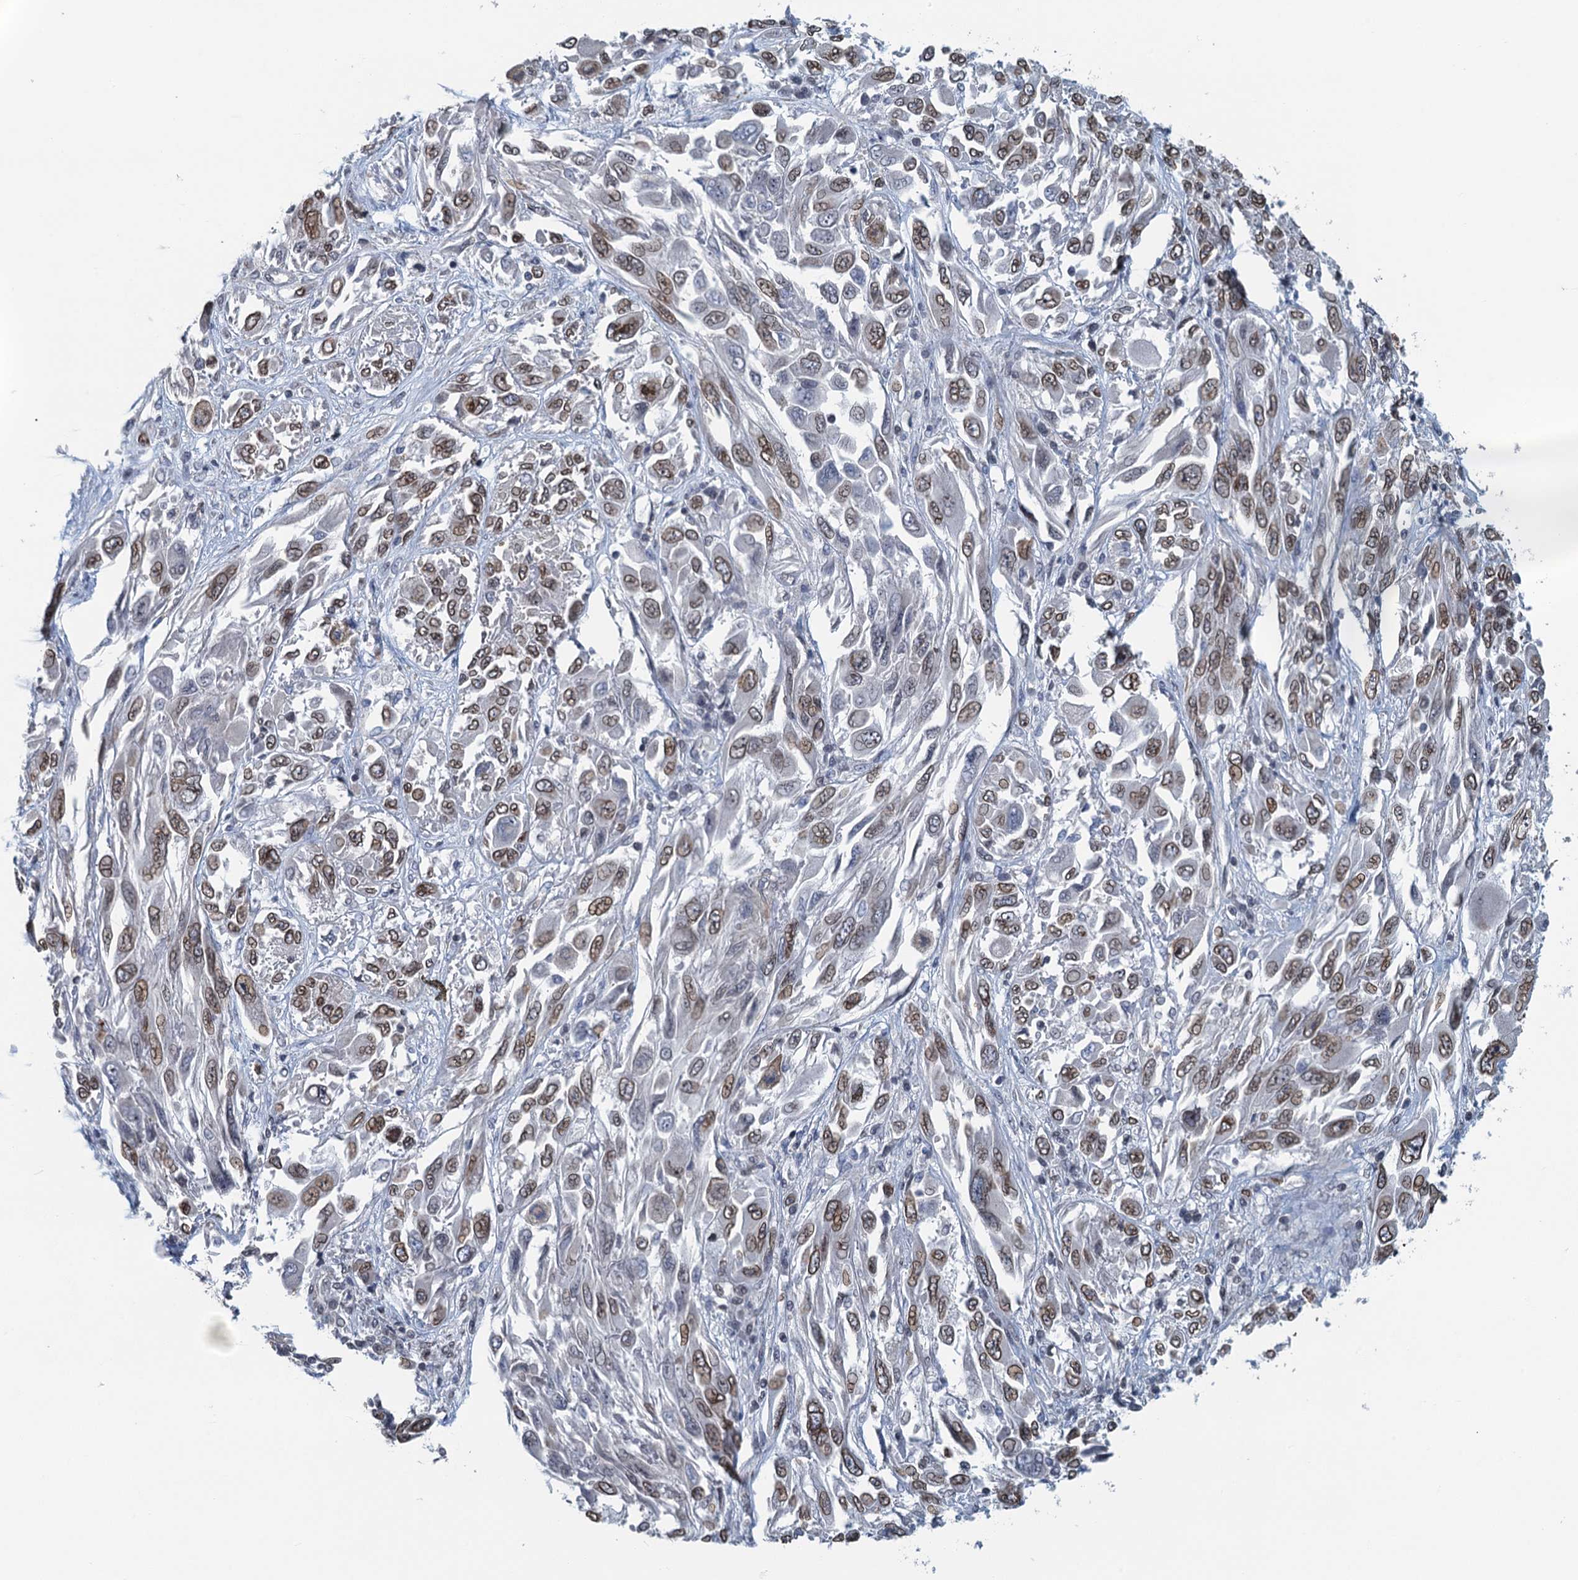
{"staining": {"intensity": "moderate", "quantity": ">75%", "location": "cytoplasmic/membranous,nuclear"}, "tissue": "melanoma", "cell_type": "Tumor cells", "image_type": "cancer", "snomed": [{"axis": "morphology", "description": "Malignant melanoma, NOS"}, {"axis": "topography", "description": "Skin"}], "caption": "Immunohistochemistry image of human malignant melanoma stained for a protein (brown), which exhibits medium levels of moderate cytoplasmic/membranous and nuclear positivity in approximately >75% of tumor cells.", "gene": "CCDC34", "patient": {"sex": "female", "age": 91}}